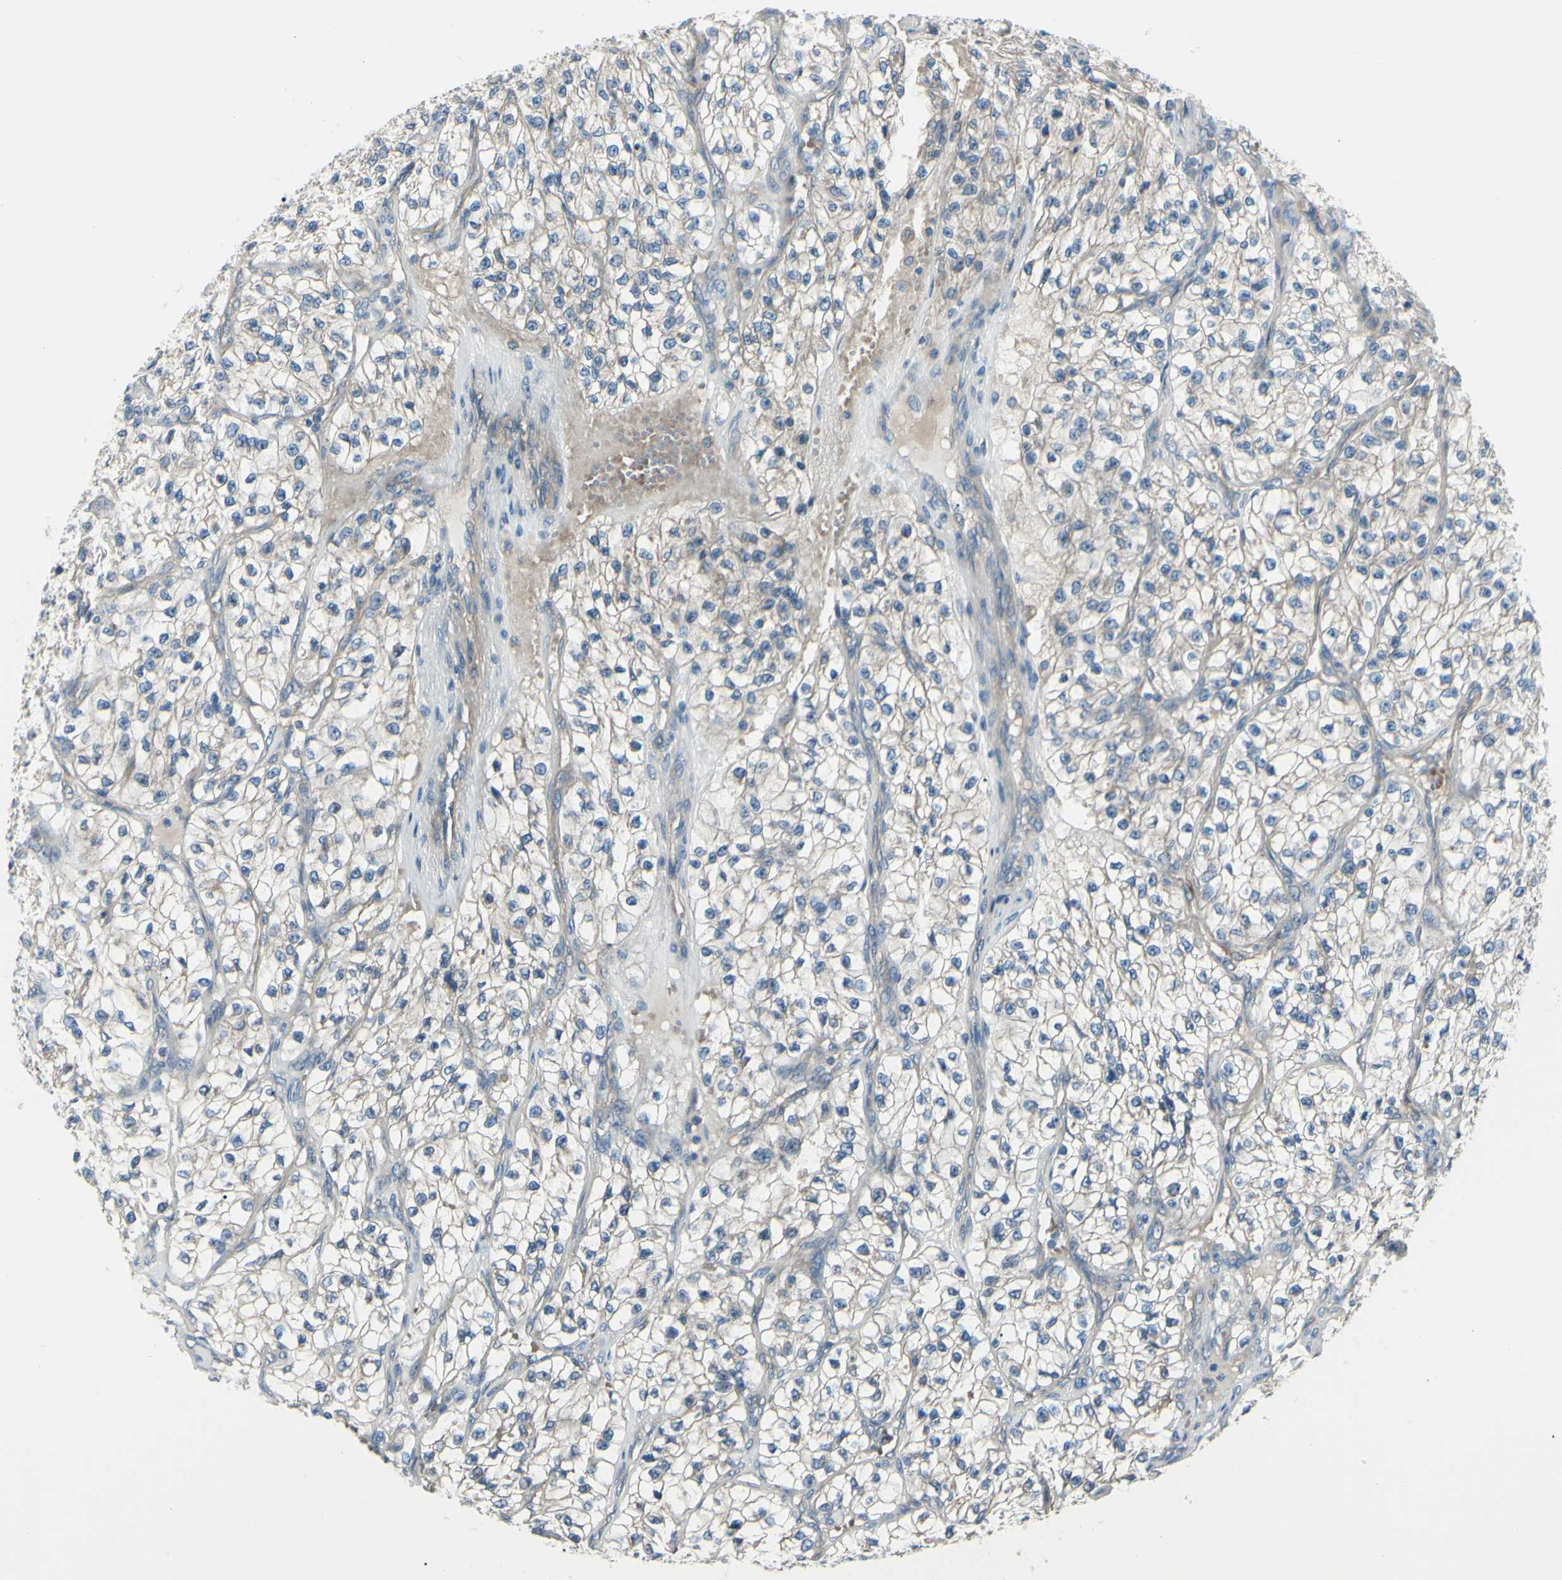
{"staining": {"intensity": "weak", "quantity": ">75%", "location": "cytoplasmic/membranous"}, "tissue": "renal cancer", "cell_type": "Tumor cells", "image_type": "cancer", "snomed": [{"axis": "morphology", "description": "Adenocarcinoma, NOS"}, {"axis": "topography", "description": "Kidney"}], "caption": "Weak cytoplasmic/membranous positivity is identified in approximately >75% of tumor cells in renal cancer. Nuclei are stained in blue.", "gene": "PCDHGA2", "patient": {"sex": "female", "age": 57}}